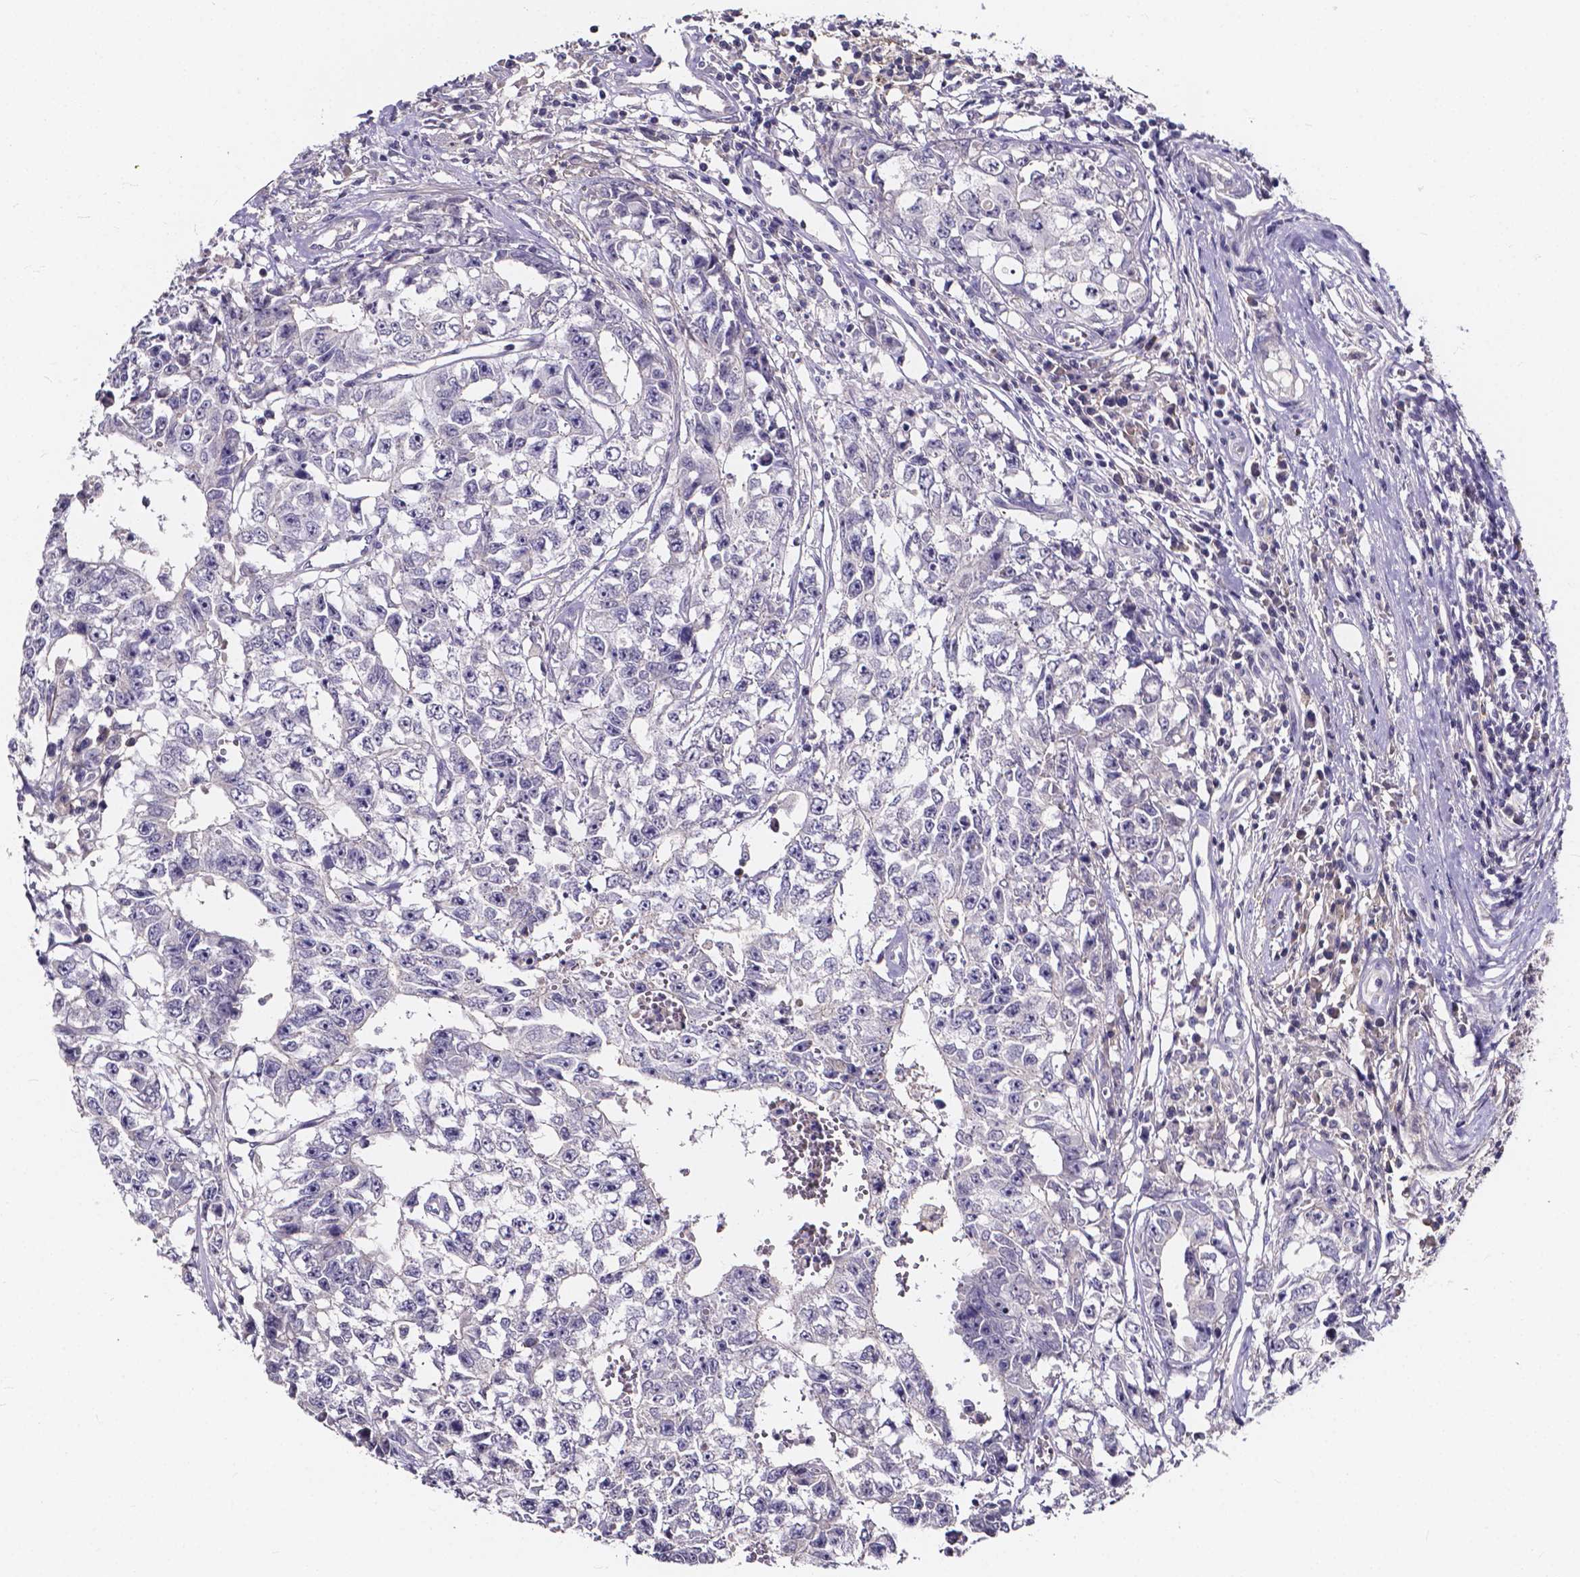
{"staining": {"intensity": "negative", "quantity": "none", "location": "none"}, "tissue": "testis cancer", "cell_type": "Tumor cells", "image_type": "cancer", "snomed": [{"axis": "morphology", "description": "Carcinoma, Embryonal, NOS"}, {"axis": "topography", "description": "Testis"}], "caption": "Tumor cells are negative for protein expression in human testis cancer (embryonal carcinoma).", "gene": "SPOCD1", "patient": {"sex": "male", "age": 36}}